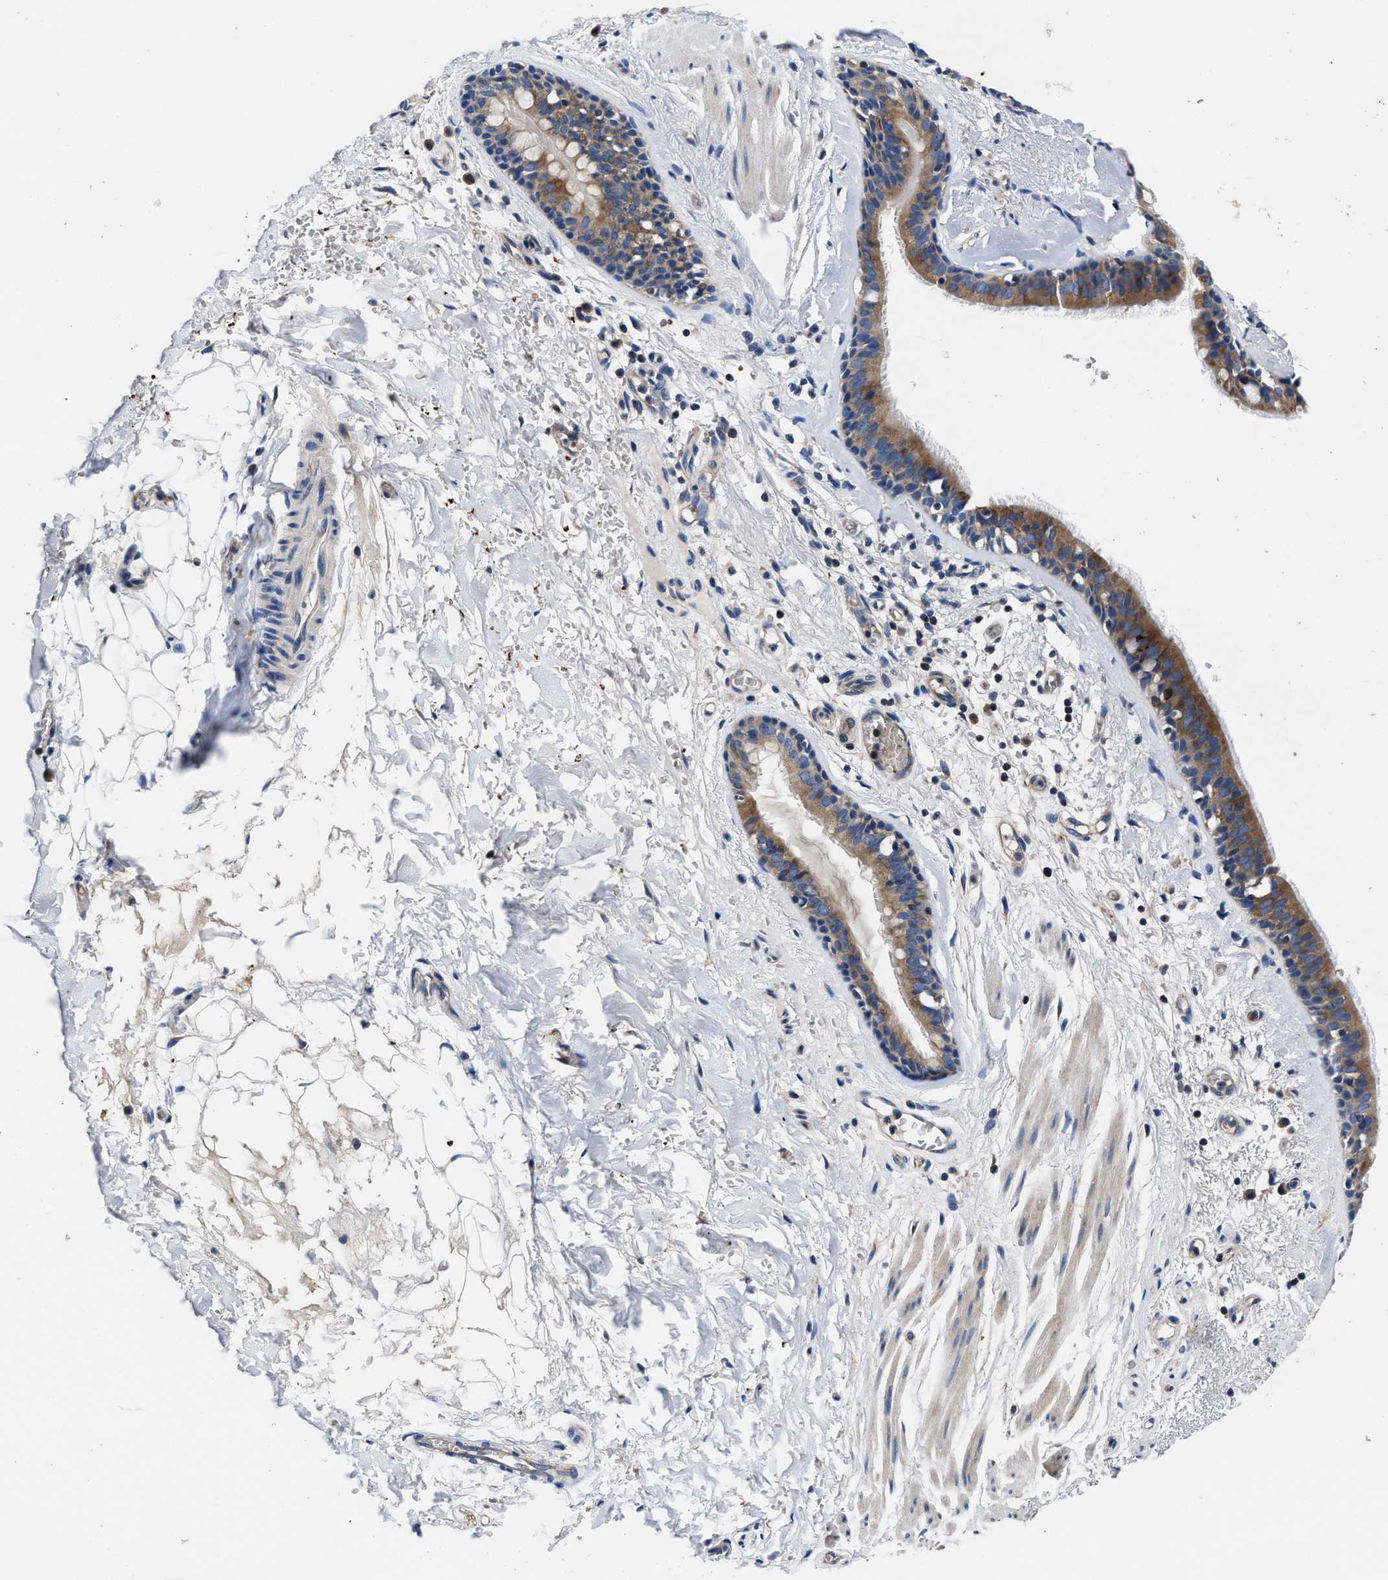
{"staining": {"intensity": "moderate", "quantity": ">75%", "location": "cytoplasmic/membranous"}, "tissue": "bronchus", "cell_type": "Respiratory epithelial cells", "image_type": "normal", "snomed": [{"axis": "morphology", "description": "Normal tissue, NOS"}, {"axis": "topography", "description": "Cartilage tissue"}], "caption": "IHC histopathology image of unremarkable bronchus: human bronchus stained using immunohistochemistry exhibits medium levels of moderate protein expression localized specifically in the cytoplasmic/membranous of respiratory epithelial cells, appearing as a cytoplasmic/membranous brown color.", "gene": "PHLPP1", "patient": {"sex": "female", "age": 63}}